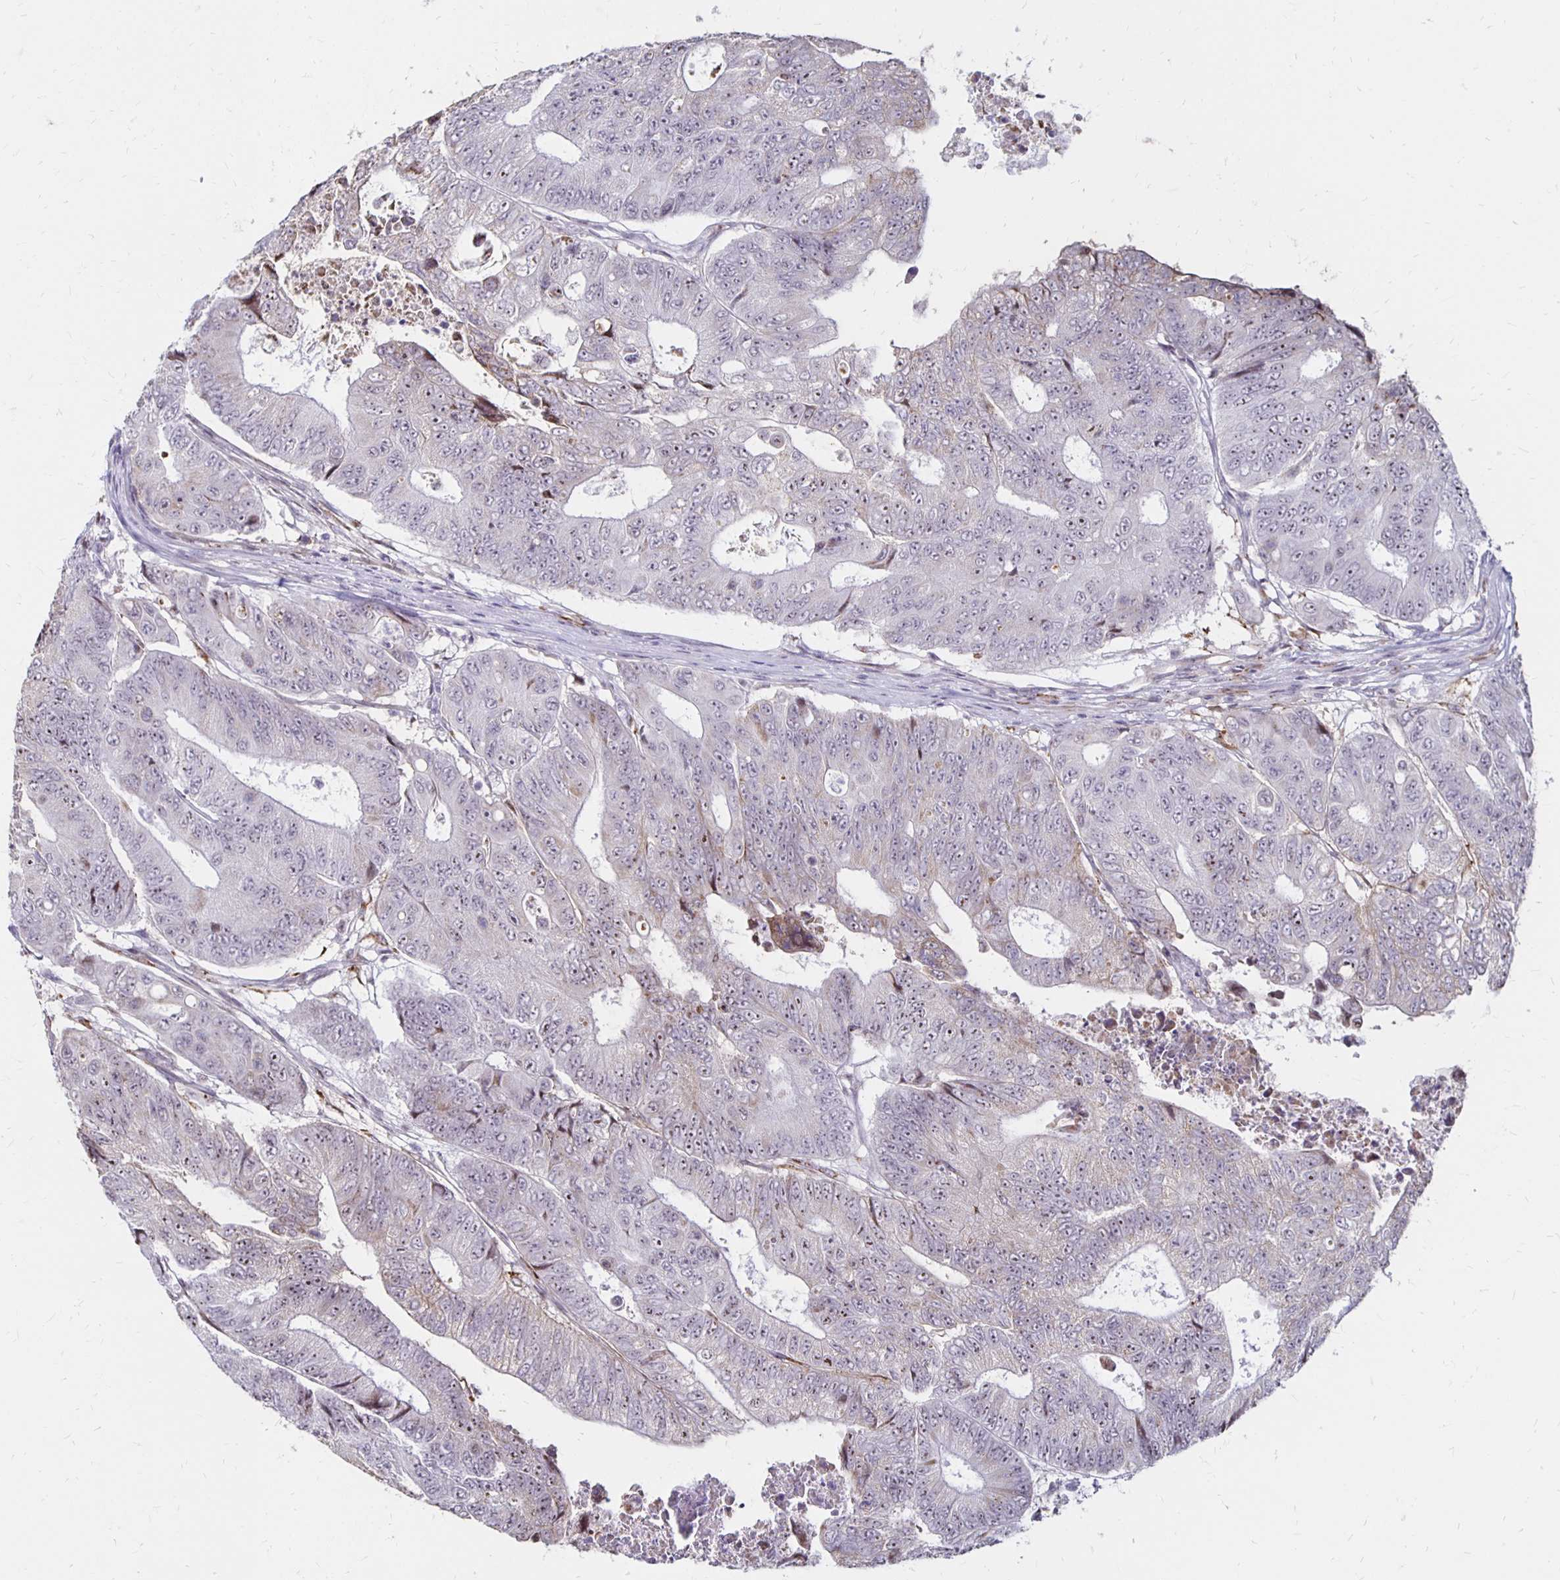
{"staining": {"intensity": "negative", "quantity": "none", "location": "none"}, "tissue": "colorectal cancer", "cell_type": "Tumor cells", "image_type": "cancer", "snomed": [{"axis": "morphology", "description": "Adenocarcinoma, NOS"}, {"axis": "topography", "description": "Colon"}], "caption": "IHC image of colorectal cancer (adenocarcinoma) stained for a protein (brown), which shows no expression in tumor cells.", "gene": "DAGLA", "patient": {"sex": "female", "age": 48}}